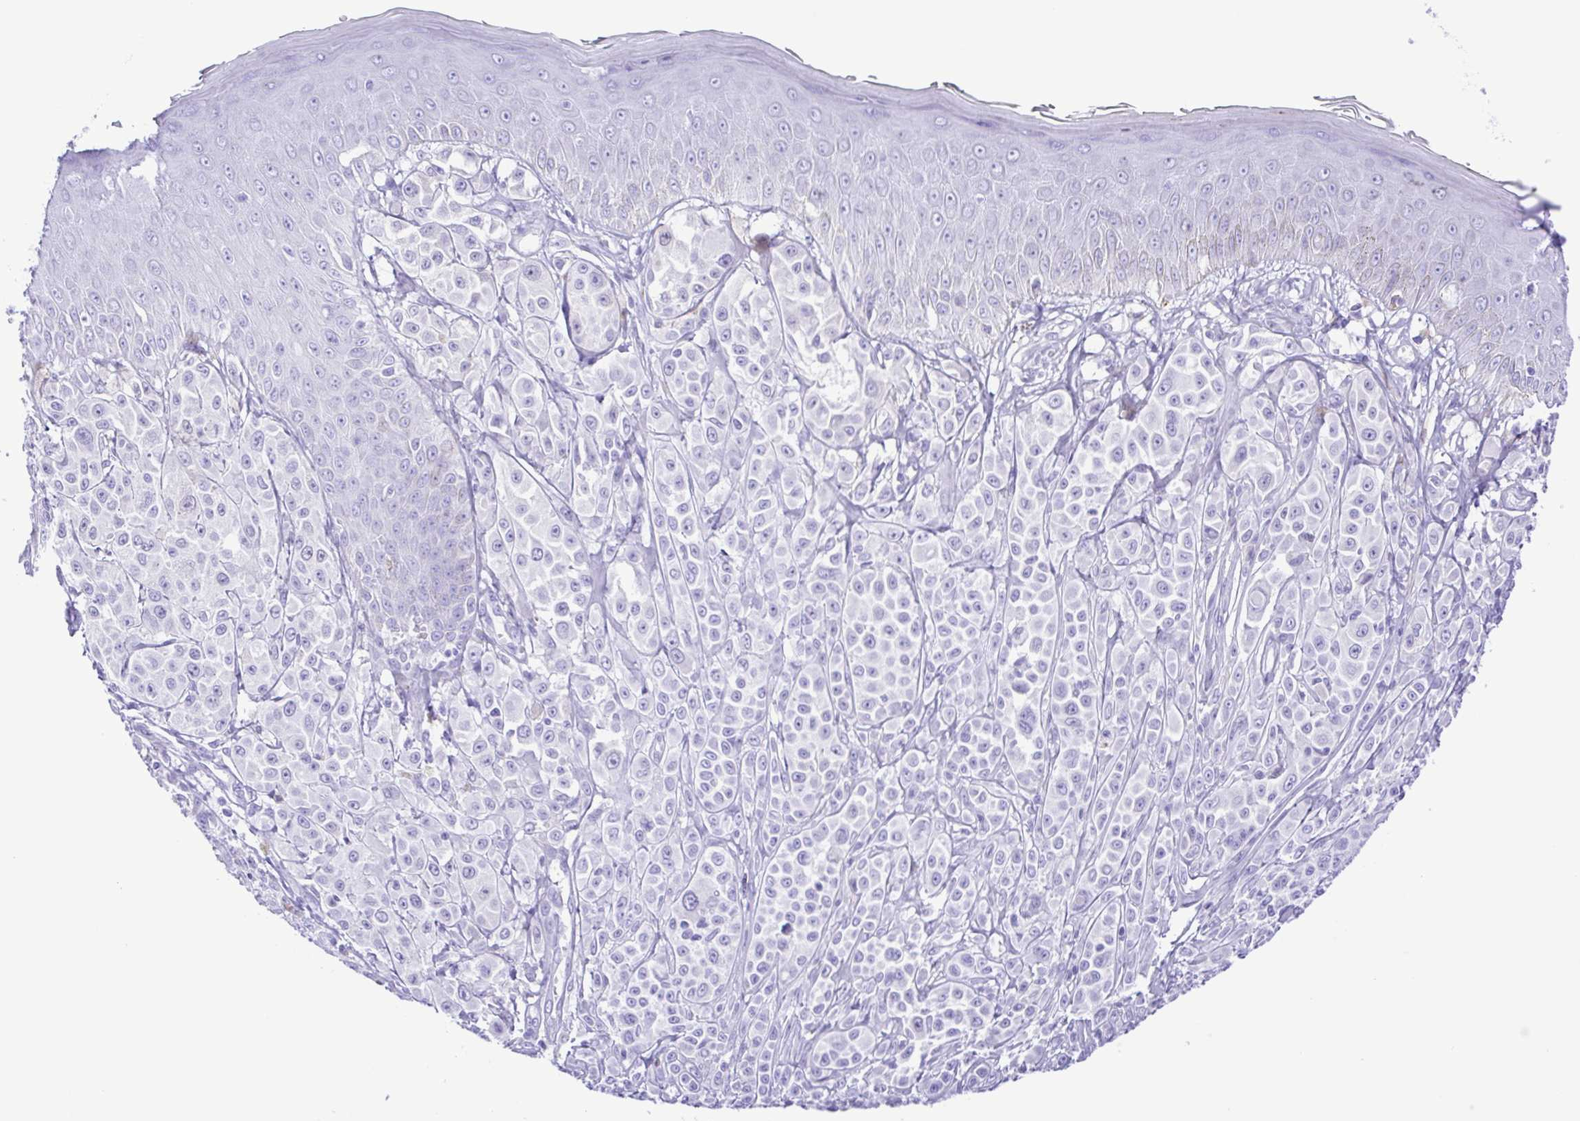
{"staining": {"intensity": "negative", "quantity": "none", "location": "none"}, "tissue": "melanoma", "cell_type": "Tumor cells", "image_type": "cancer", "snomed": [{"axis": "morphology", "description": "Malignant melanoma, NOS"}, {"axis": "topography", "description": "Skin"}], "caption": "Histopathology image shows no protein positivity in tumor cells of melanoma tissue. Nuclei are stained in blue.", "gene": "ERP27", "patient": {"sex": "male", "age": 67}}